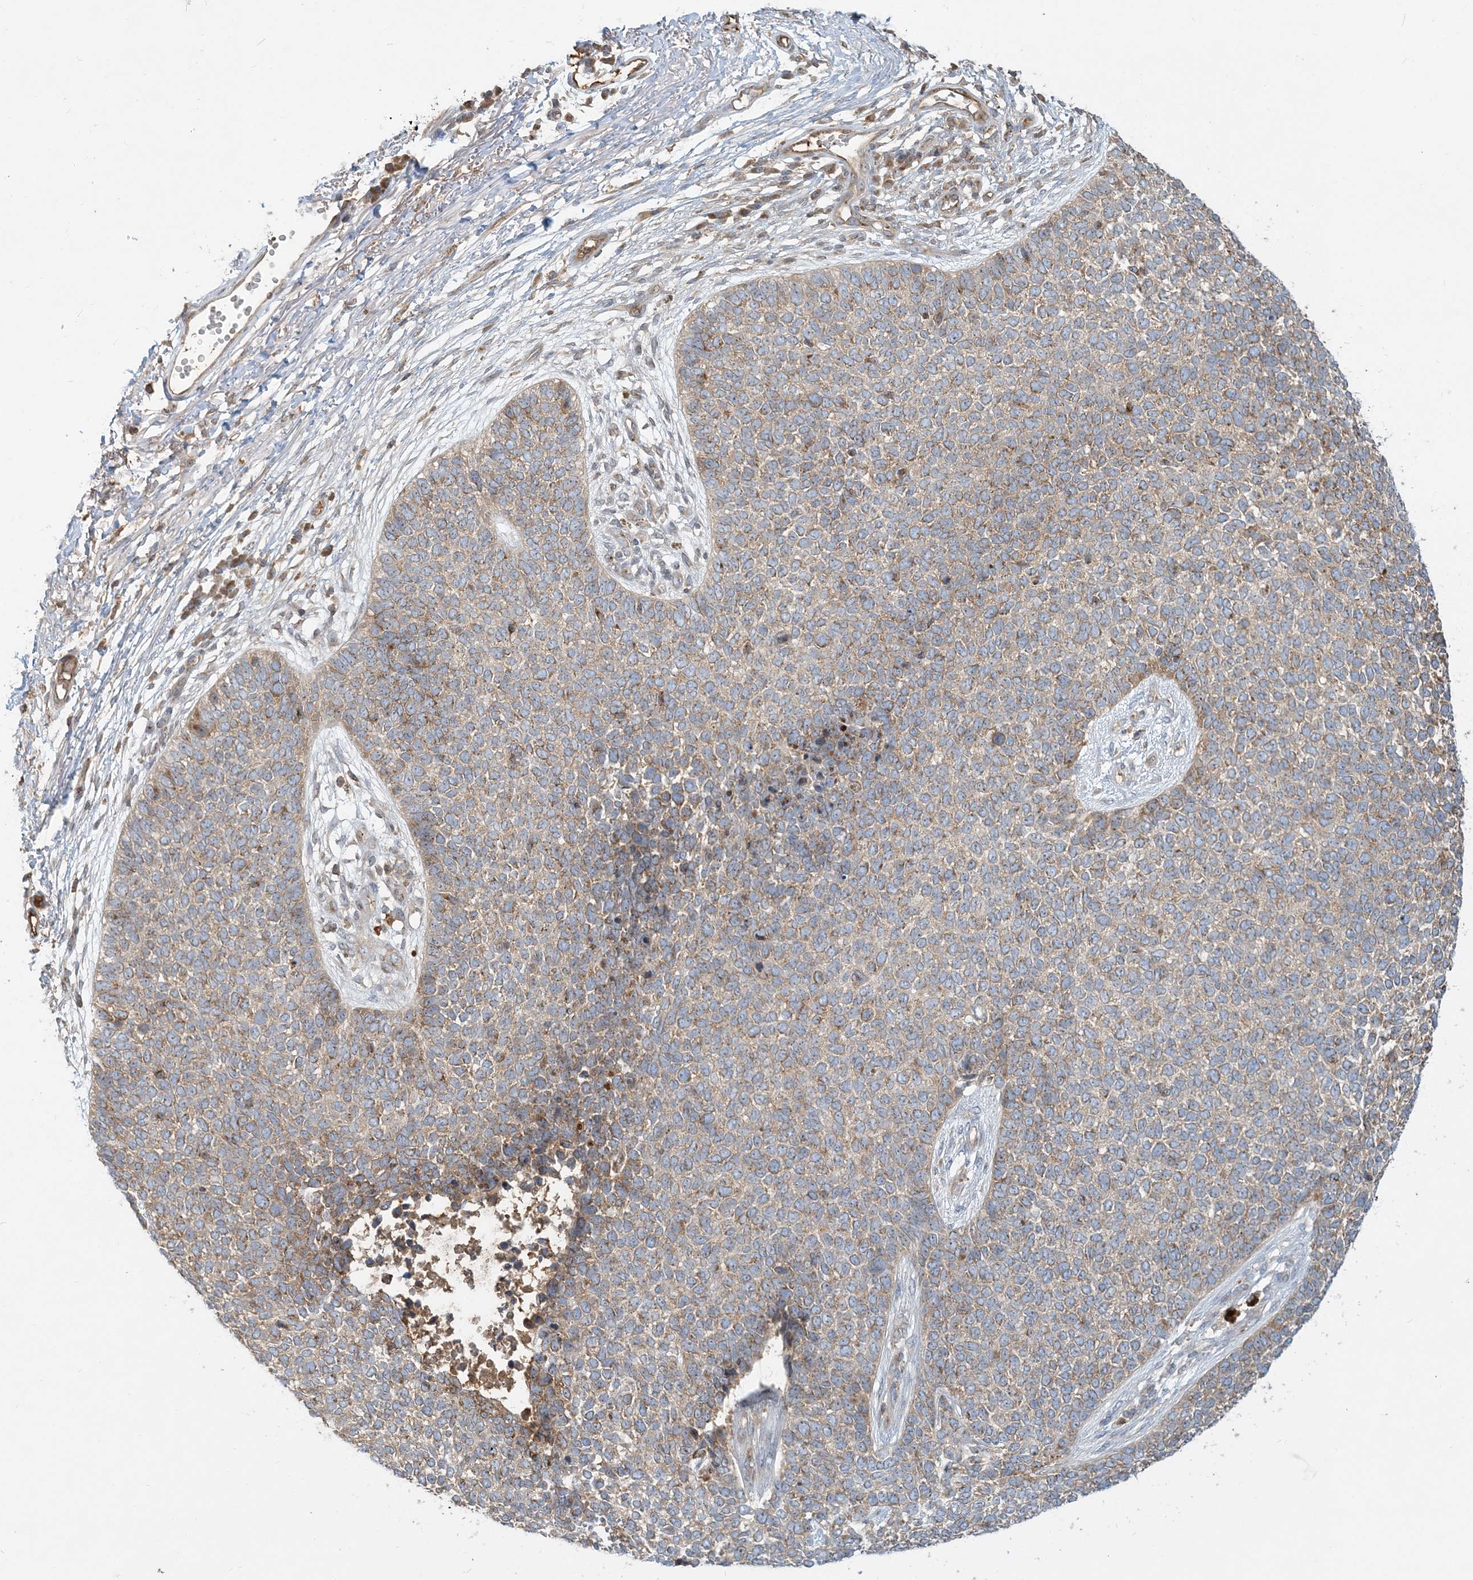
{"staining": {"intensity": "weak", "quantity": ">75%", "location": "cytoplasmic/membranous"}, "tissue": "skin cancer", "cell_type": "Tumor cells", "image_type": "cancer", "snomed": [{"axis": "morphology", "description": "Basal cell carcinoma"}, {"axis": "topography", "description": "Skin"}], "caption": "A photomicrograph of skin cancer stained for a protein displays weak cytoplasmic/membranous brown staining in tumor cells.", "gene": "AP1AR", "patient": {"sex": "female", "age": 84}}